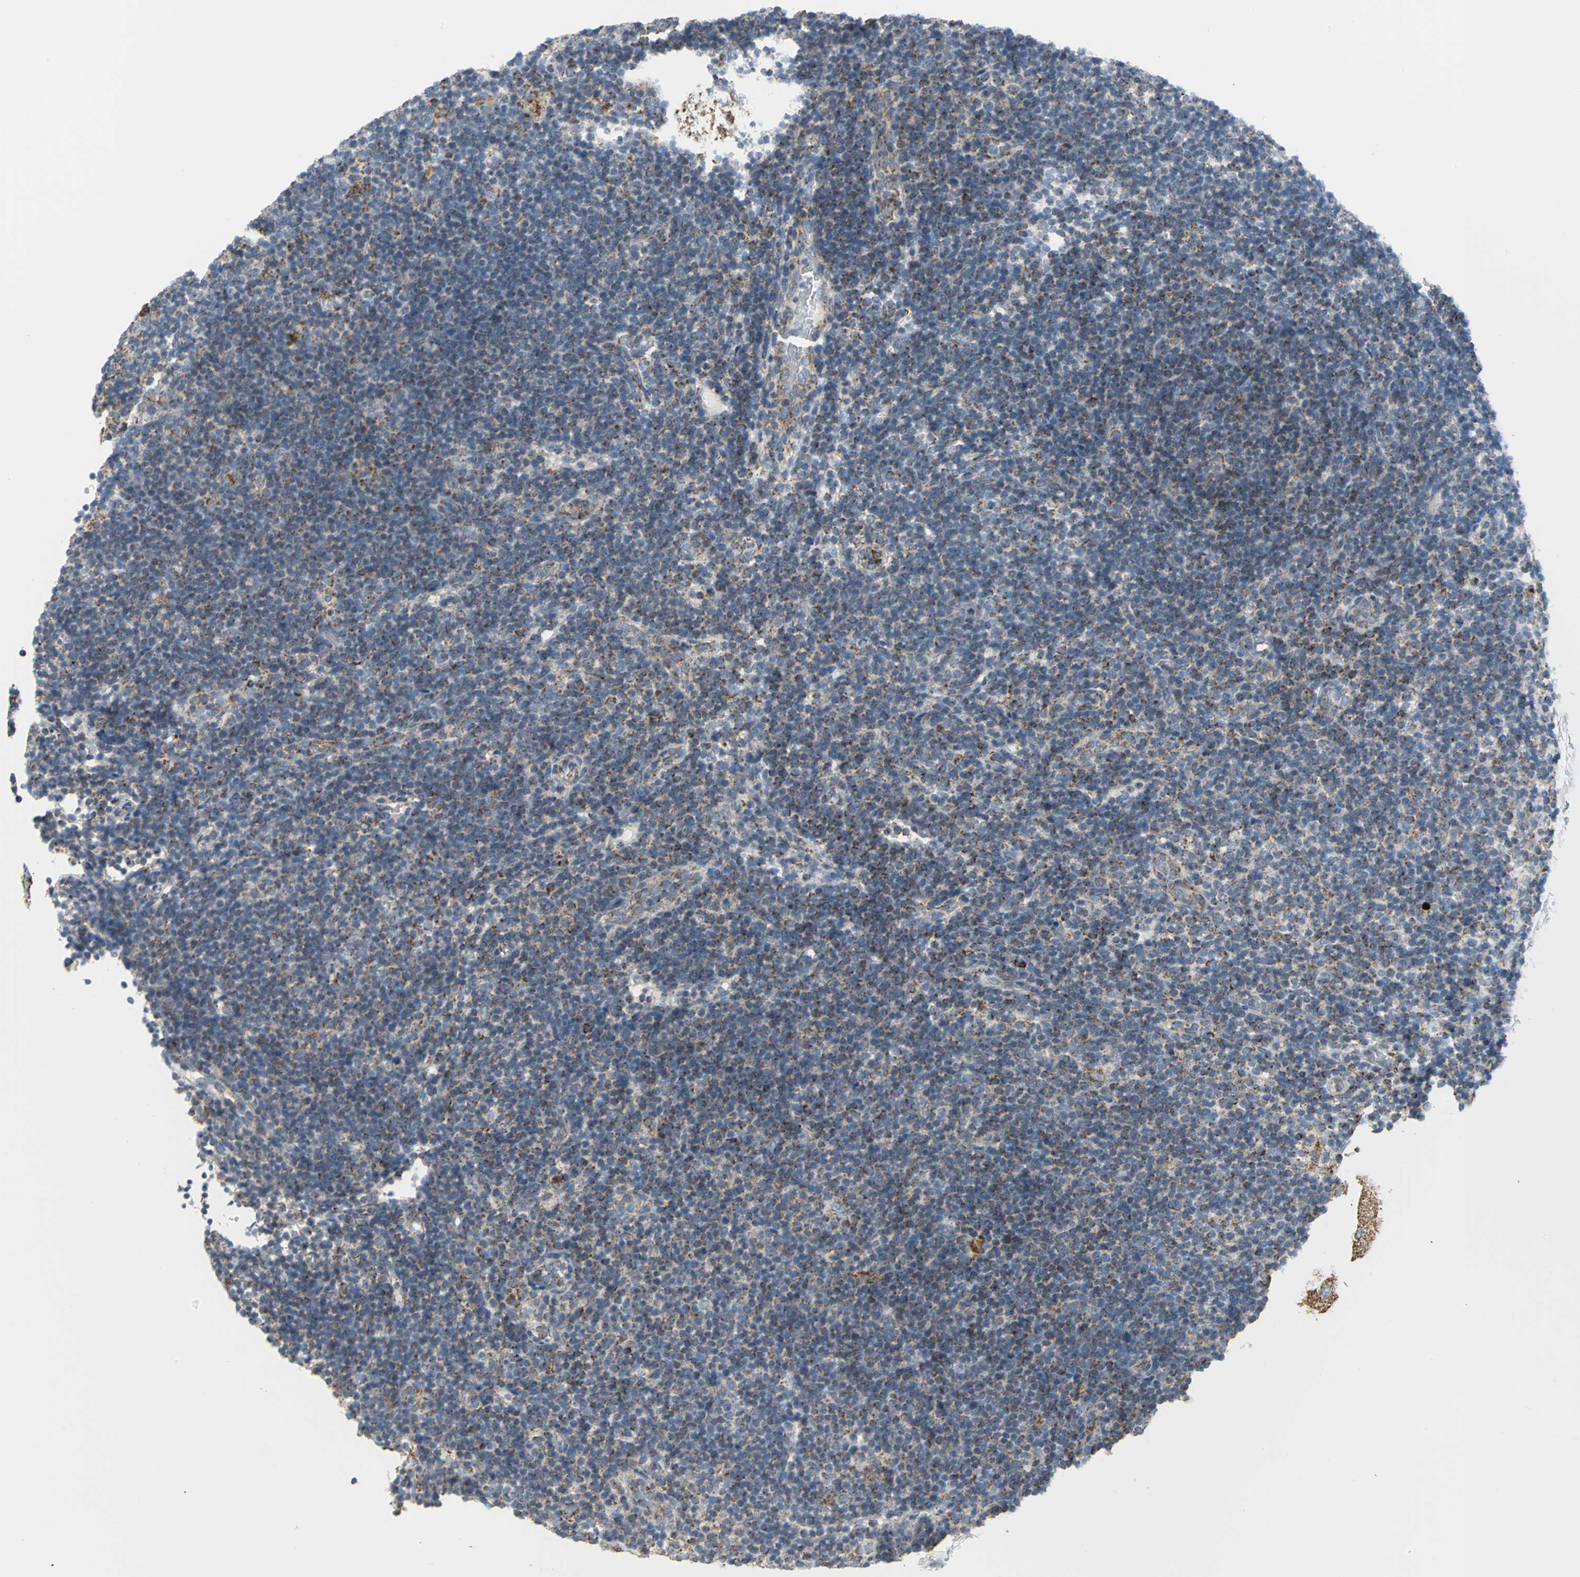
{"staining": {"intensity": "moderate", "quantity": "<25%", "location": "cytoplasmic/membranous"}, "tissue": "lymphoma", "cell_type": "Tumor cells", "image_type": "cancer", "snomed": [{"axis": "morphology", "description": "Hodgkin's disease, NOS"}, {"axis": "topography", "description": "Lymph node"}], "caption": "Lymphoma stained with a brown dye shows moderate cytoplasmic/membranous positive staining in about <25% of tumor cells.", "gene": "NTRK1", "patient": {"sex": "female", "age": 57}}